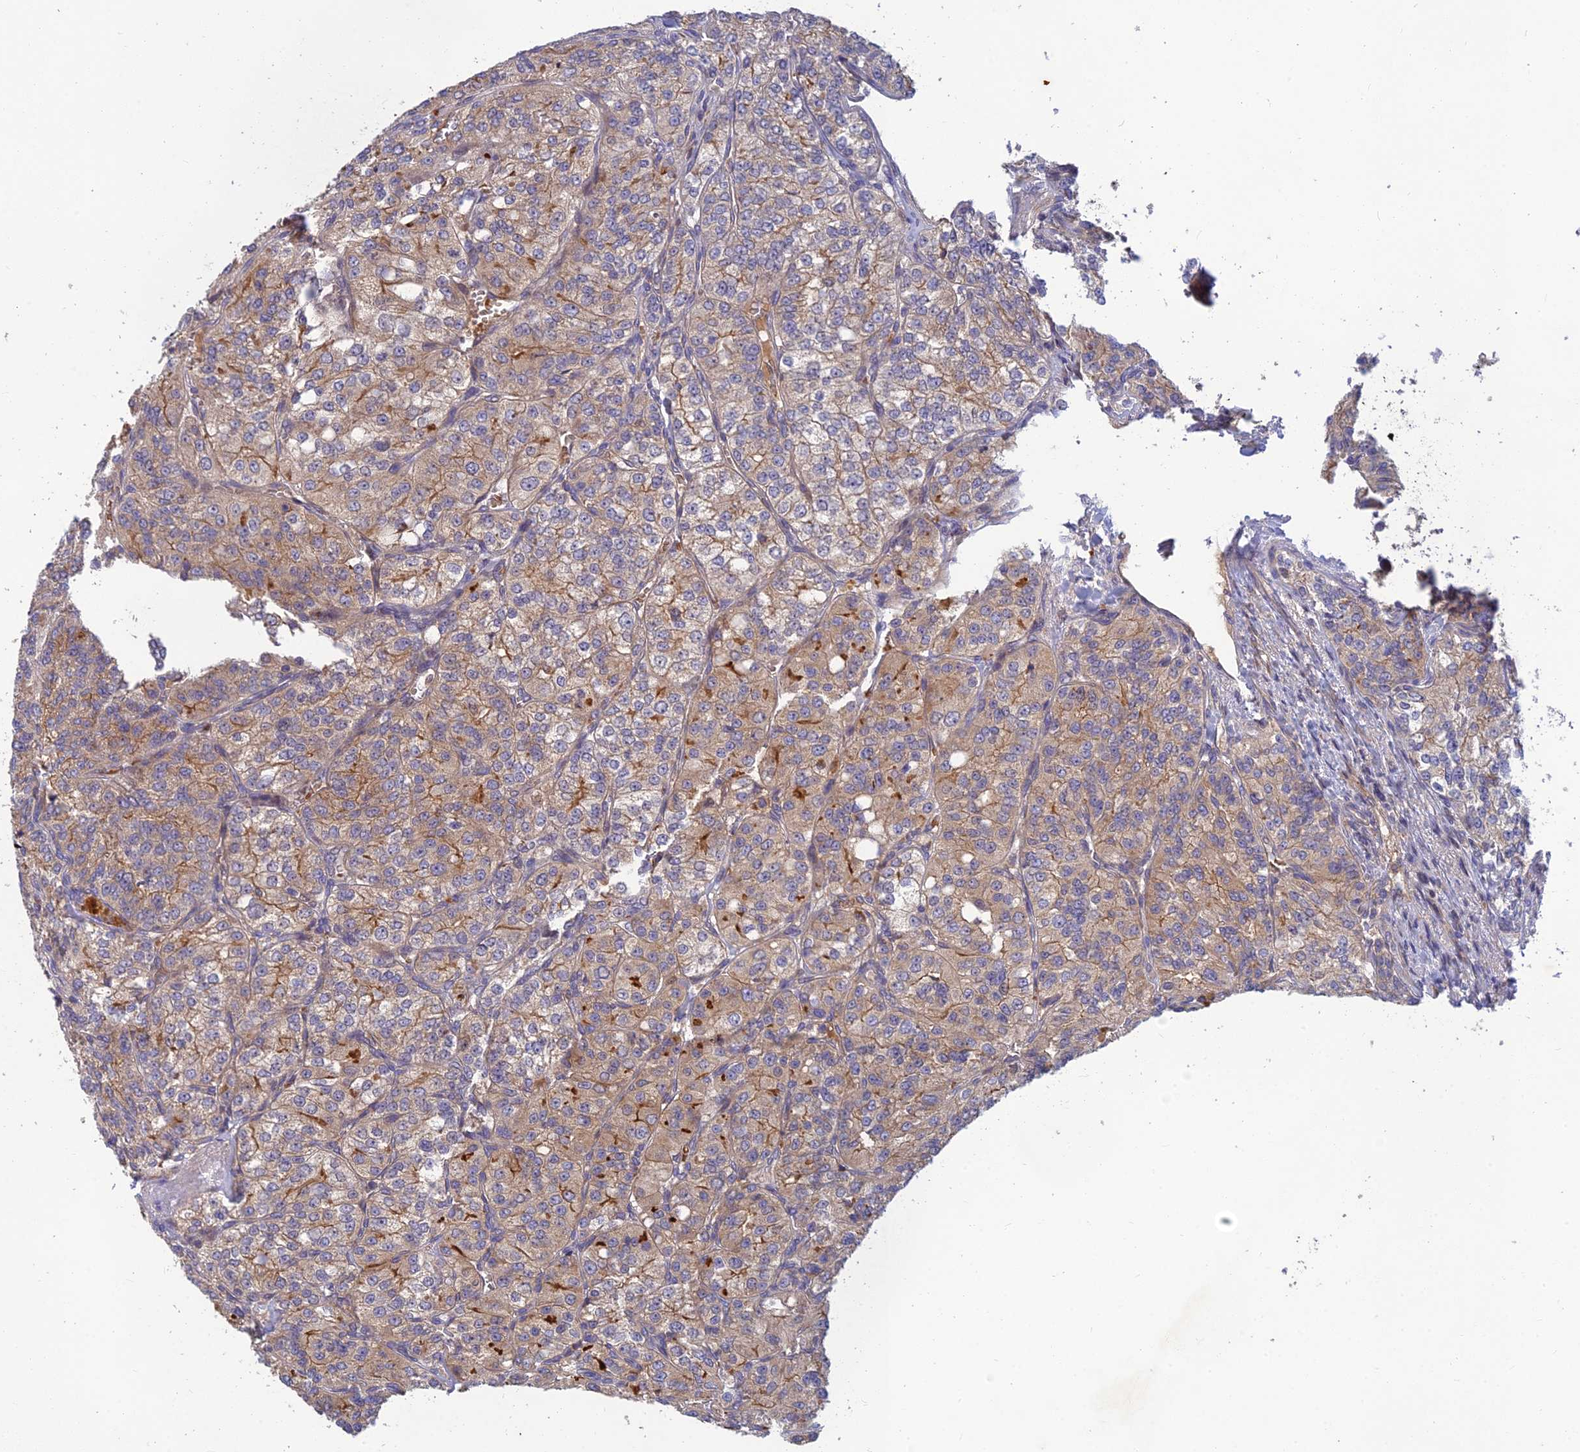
{"staining": {"intensity": "moderate", "quantity": "25%-75%", "location": "cytoplasmic/membranous"}, "tissue": "renal cancer", "cell_type": "Tumor cells", "image_type": "cancer", "snomed": [{"axis": "morphology", "description": "Adenocarcinoma, NOS"}, {"axis": "topography", "description": "Kidney"}], "caption": "Human renal cancer stained with a brown dye displays moderate cytoplasmic/membranous positive expression in approximately 25%-75% of tumor cells.", "gene": "FAM151B", "patient": {"sex": "female", "age": 63}}